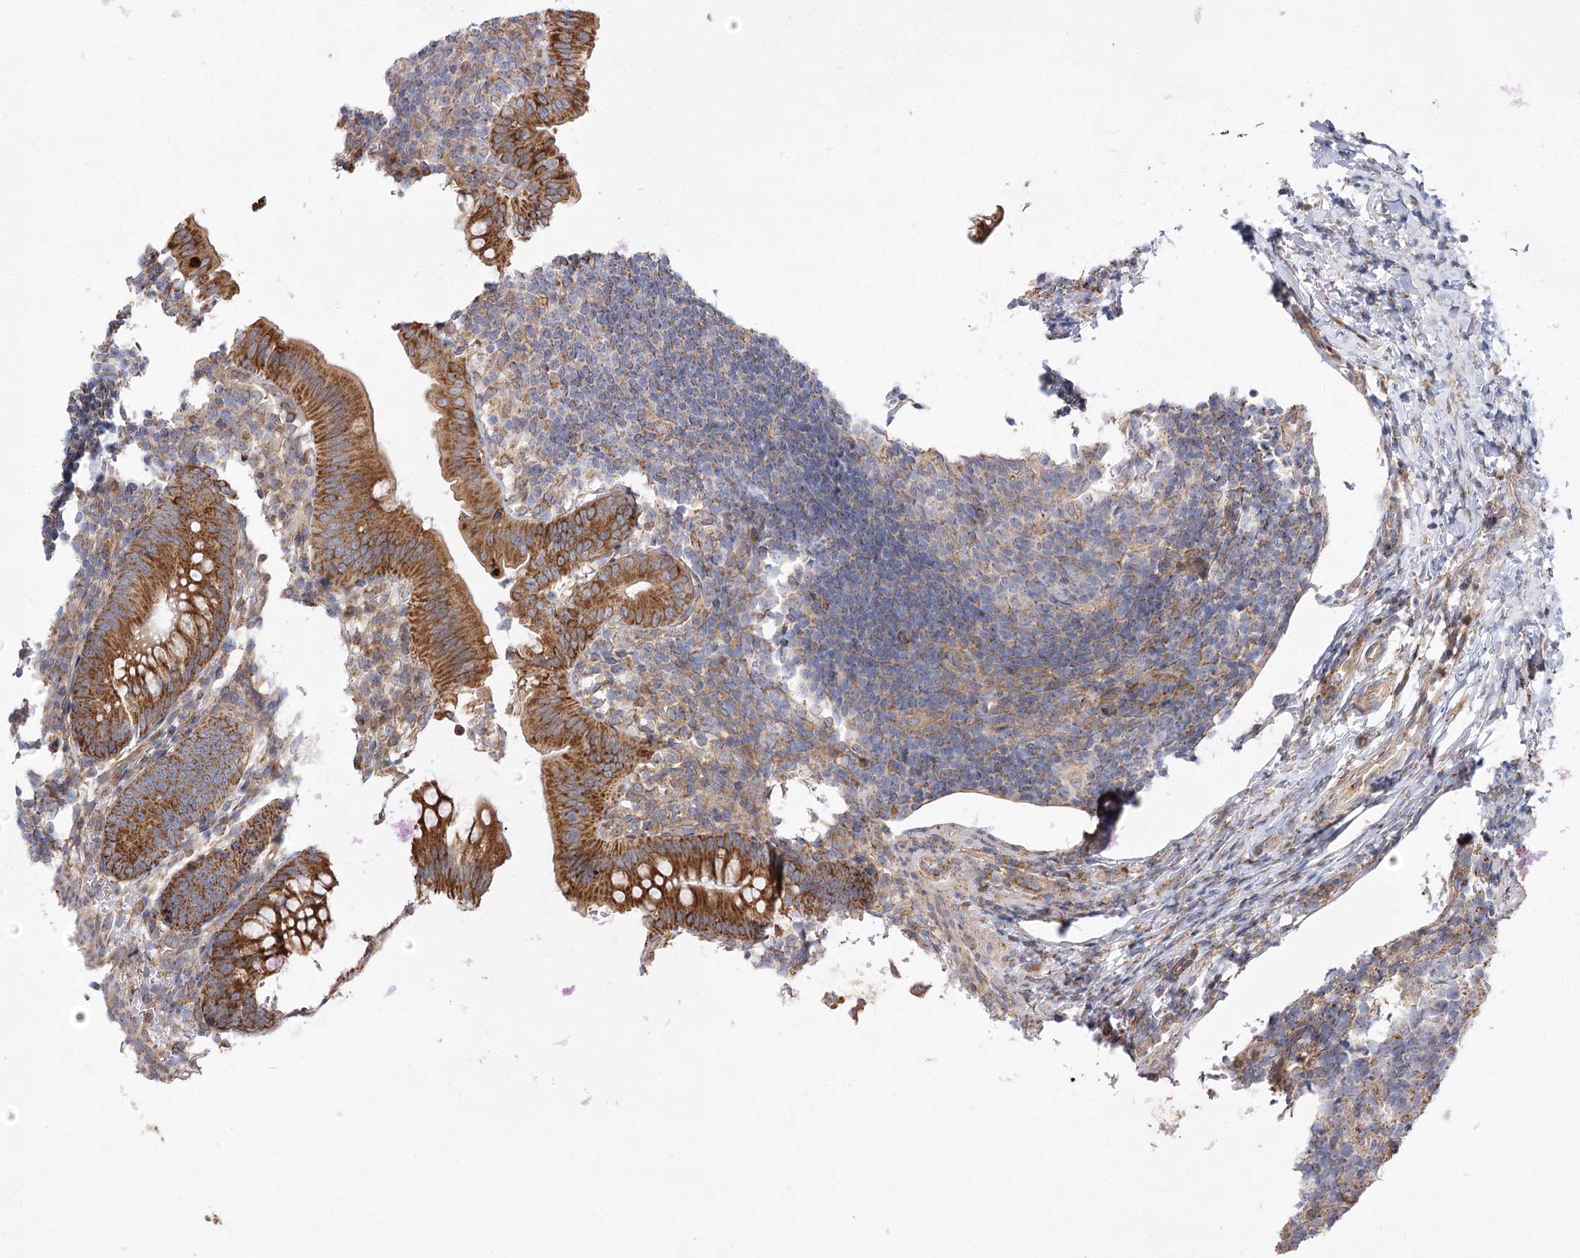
{"staining": {"intensity": "strong", "quantity": ">75%", "location": "cytoplasmic/membranous"}, "tissue": "appendix", "cell_type": "Glandular cells", "image_type": "normal", "snomed": [{"axis": "morphology", "description": "Normal tissue, NOS"}, {"axis": "topography", "description": "Appendix"}], "caption": "This is a micrograph of IHC staining of normal appendix, which shows strong expression in the cytoplasmic/membranous of glandular cells.", "gene": "ZFYVE16", "patient": {"sex": "male", "age": 1}}